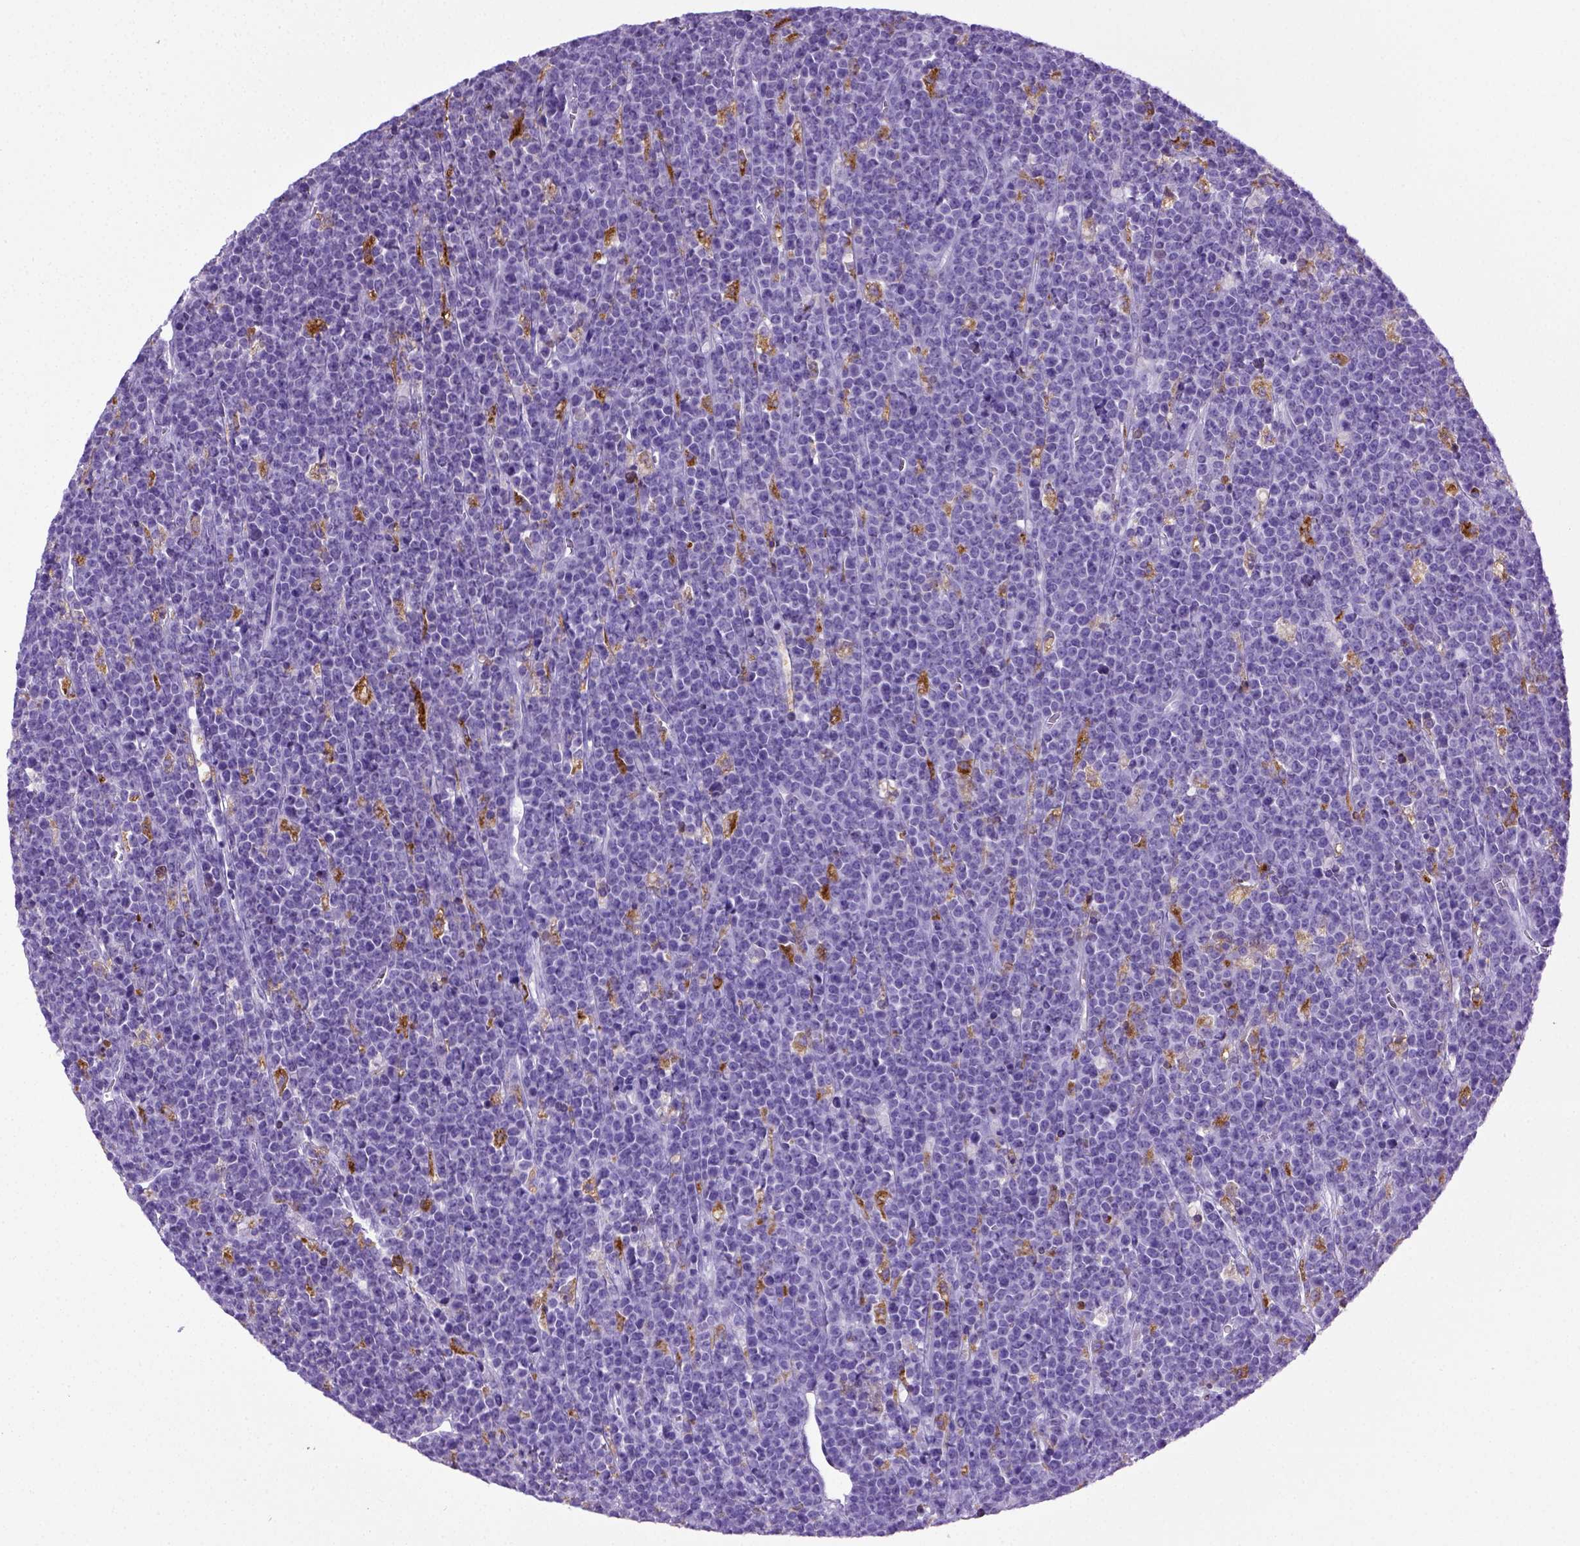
{"staining": {"intensity": "negative", "quantity": "none", "location": "none"}, "tissue": "lymphoma", "cell_type": "Tumor cells", "image_type": "cancer", "snomed": [{"axis": "morphology", "description": "Malignant lymphoma, non-Hodgkin's type, High grade"}, {"axis": "topography", "description": "Ovary"}], "caption": "Tumor cells are negative for protein expression in human high-grade malignant lymphoma, non-Hodgkin's type. (Immunohistochemistry, brightfield microscopy, high magnification).", "gene": "CD68", "patient": {"sex": "female", "age": 56}}